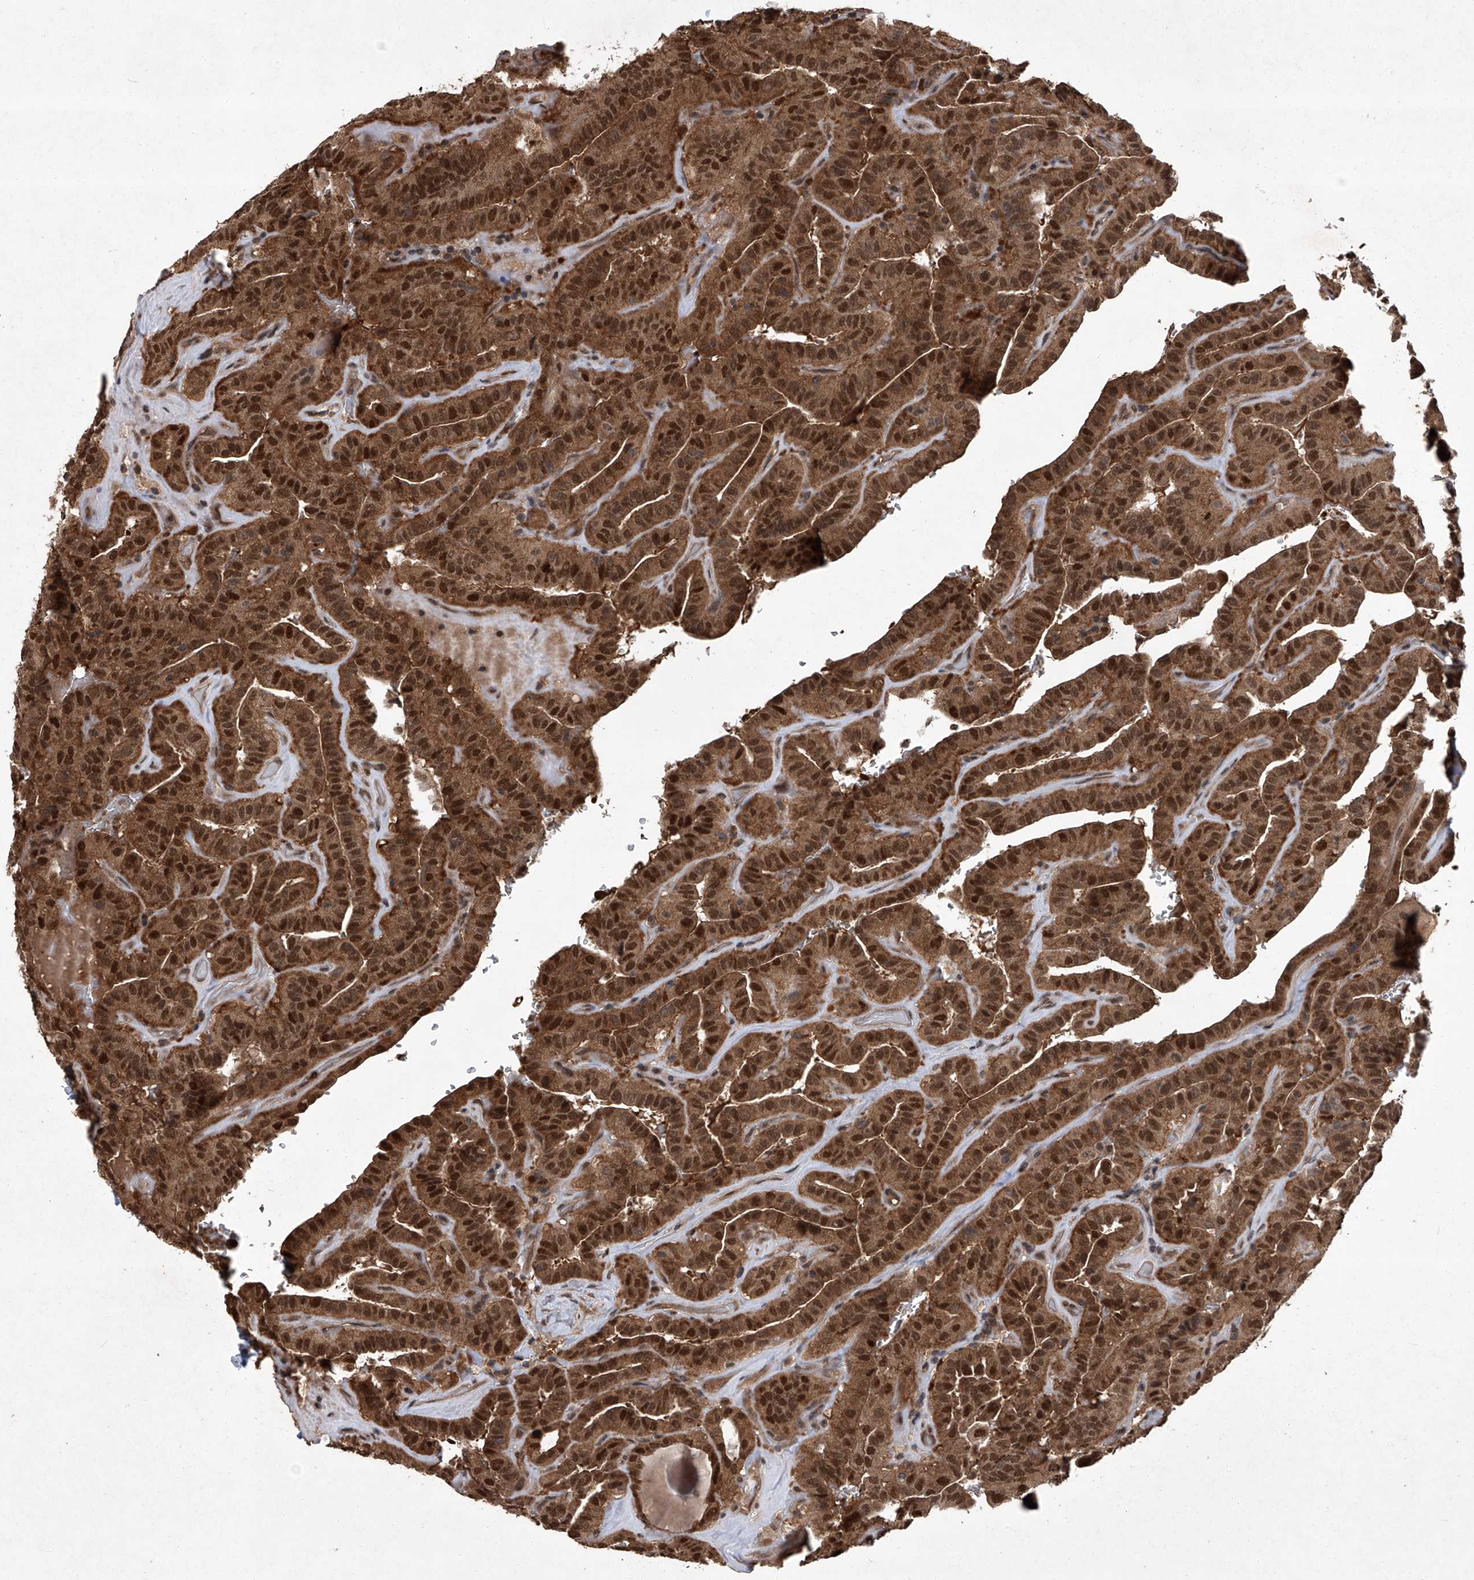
{"staining": {"intensity": "strong", "quantity": ">75%", "location": "cytoplasmic/membranous,nuclear"}, "tissue": "thyroid cancer", "cell_type": "Tumor cells", "image_type": "cancer", "snomed": [{"axis": "morphology", "description": "Papillary adenocarcinoma, NOS"}, {"axis": "topography", "description": "Thyroid gland"}], "caption": "A high-resolution micrograph shows immunohistochemistry (IHC) staining of papillary adenocarcinoma (thyroid), which reveals strong cytoplasmic/membranous and nuclear positivity in approximately >75% of tumor cells. Nuclei are stained in blue.", "gene": "TSNAX", "patient": {"sex": "male", "age": 77}}